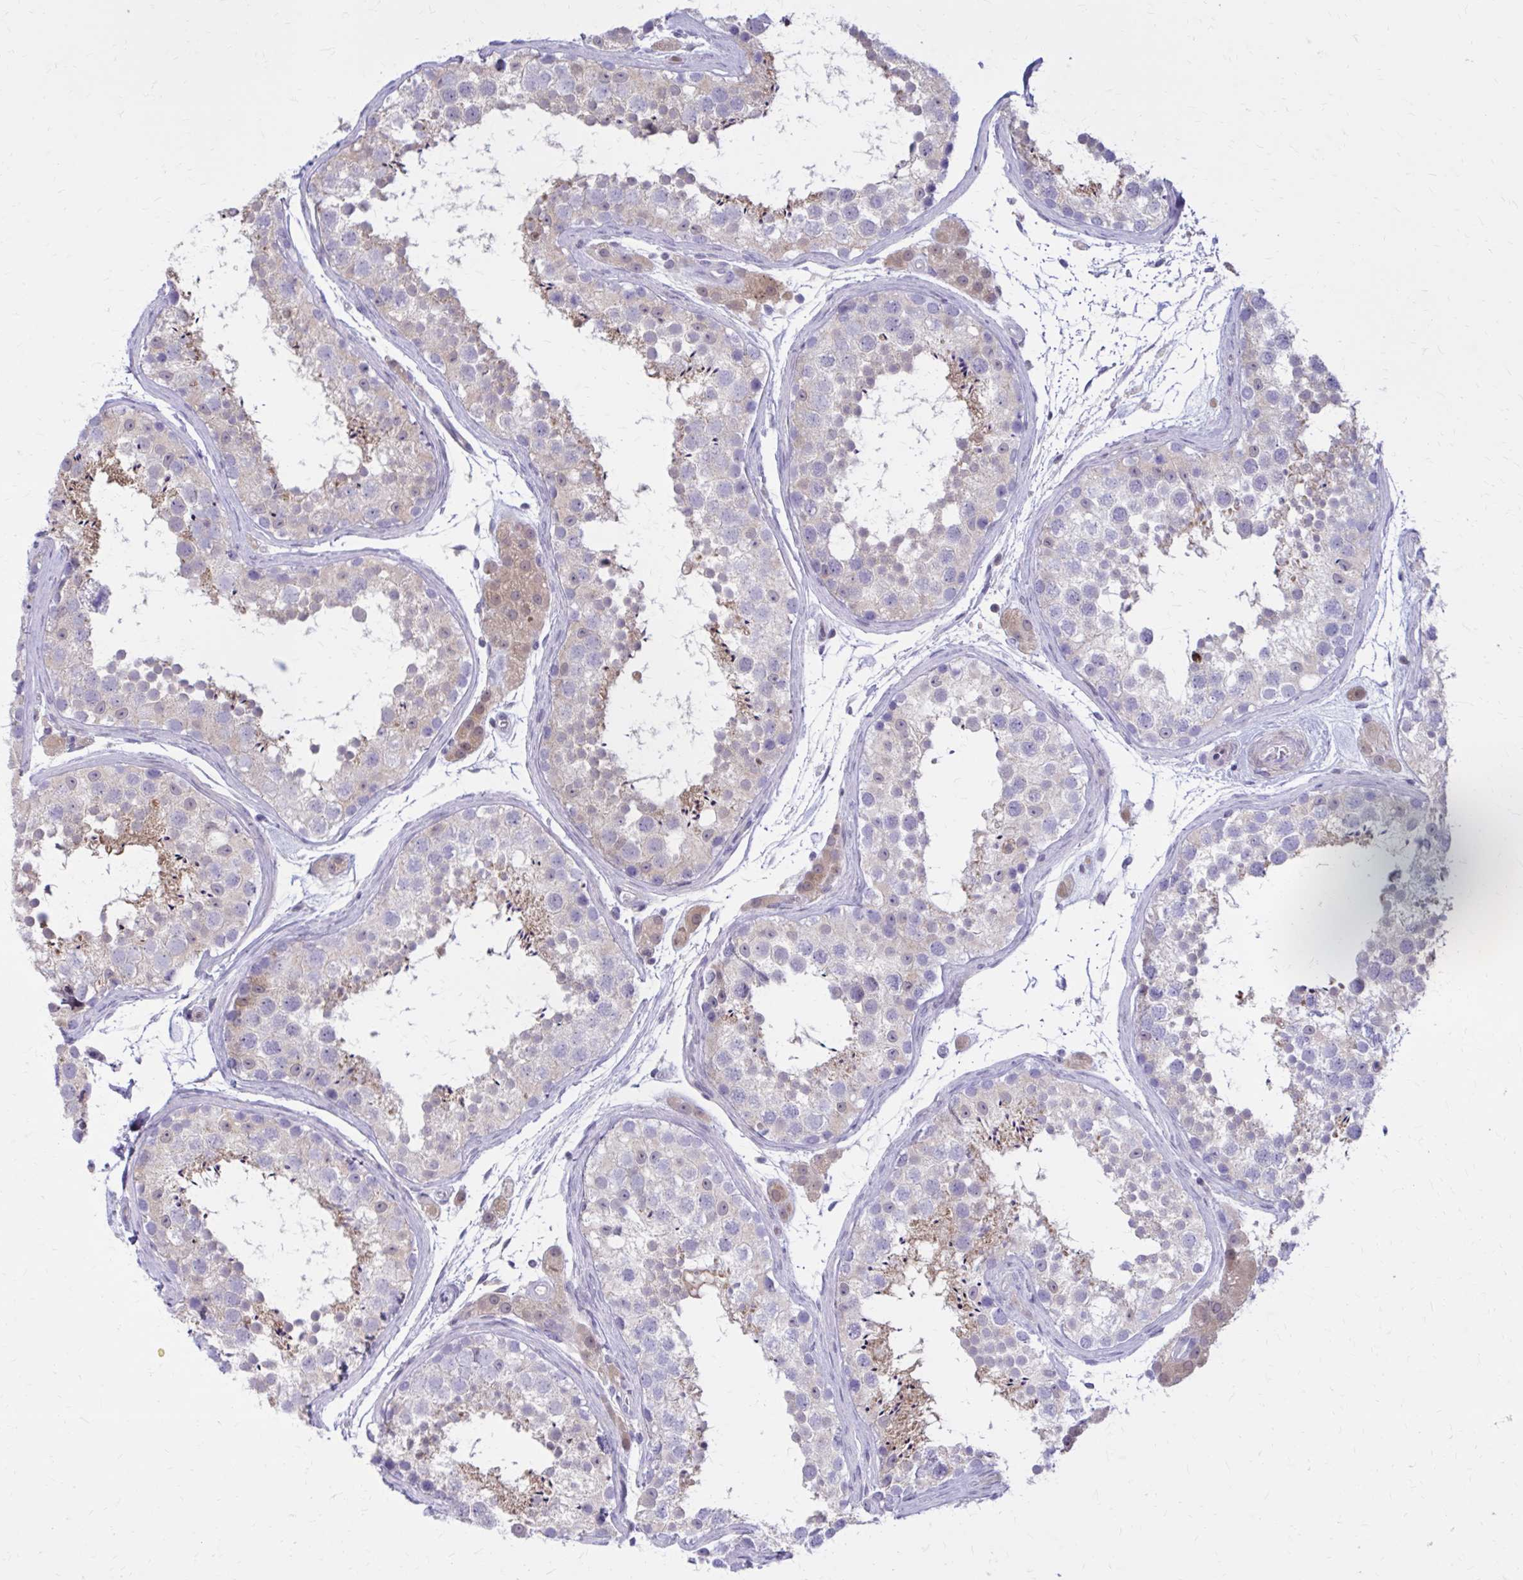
{"staining": {"intensity": "negative", "quantity": "none", "location": "none"}, "tissue": "testis", "cell_type": "Cells in seminiferous ducts", "image_type": "normal", "snomed": [{"axis": "morphology", "description": "Normal tissue, NOS"}, {"axis": "topography", "description": "Testis"}], "caption": "DAB immunohistochemical staining of normal human testis reveals no significant positivity in cells in seminiferous ducts. (DAB immunohistochemistry (IHC), high magnification).", "gene": "DBI", "patient": {"sex": "male", "age": 41}}